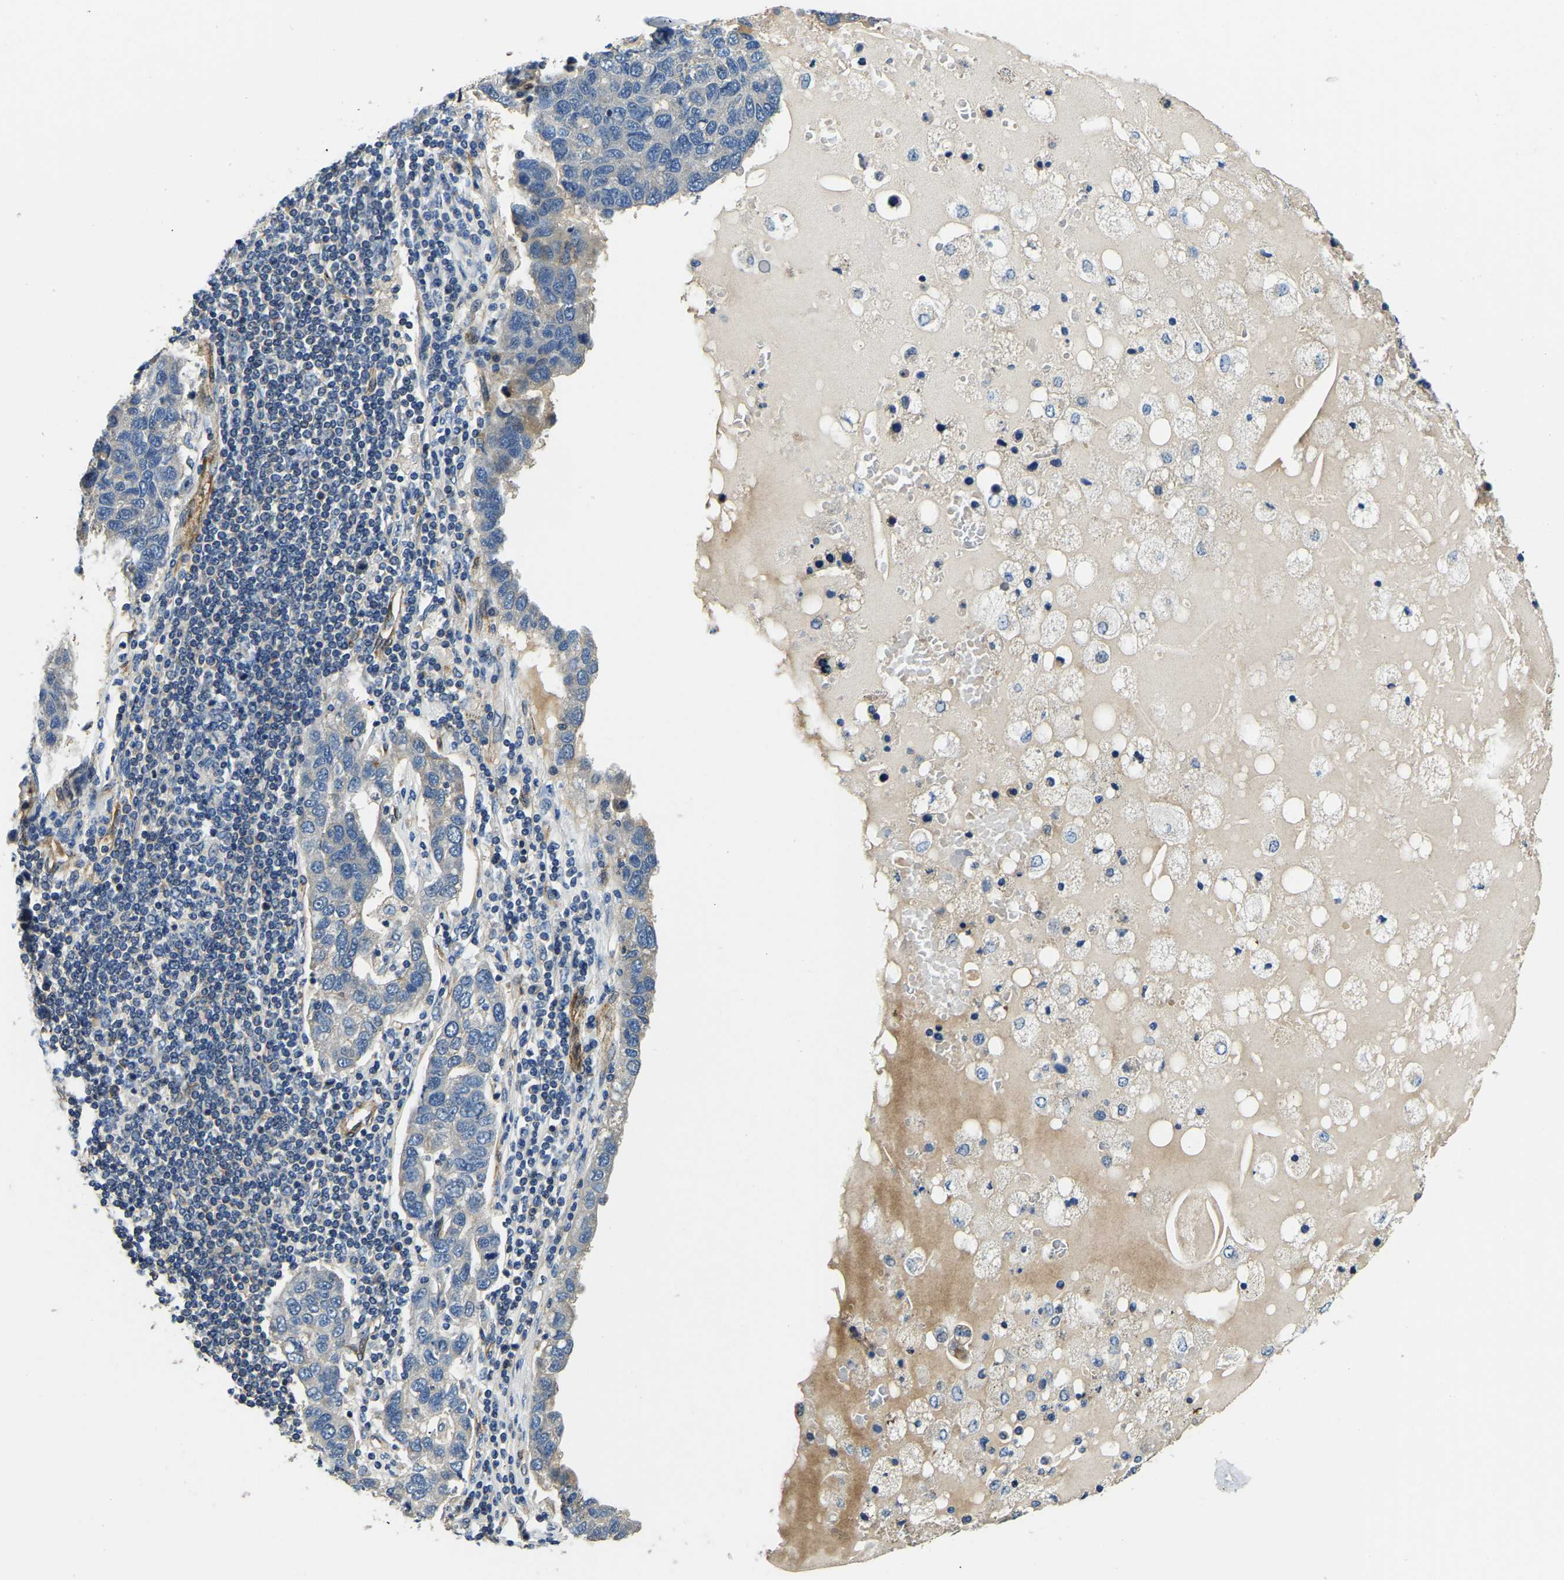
{"staining": {"intensity": "negative", "quantity": "none", "location": "none"}, "tissue": "pancreatic cancer", "cell_type": "Tumor cells", "image_type": "cancer", "snomed": [{"axis": "morphology", "description": "Adenocarcinoma, NOS"}, {"axis": "topography", "description": "Pancreas"}], "caption": "There is no significant expression in tumor cells of pancreatic cancer.", "gene": "RNF39", "patient": {"sex": "female", "age": 61}}